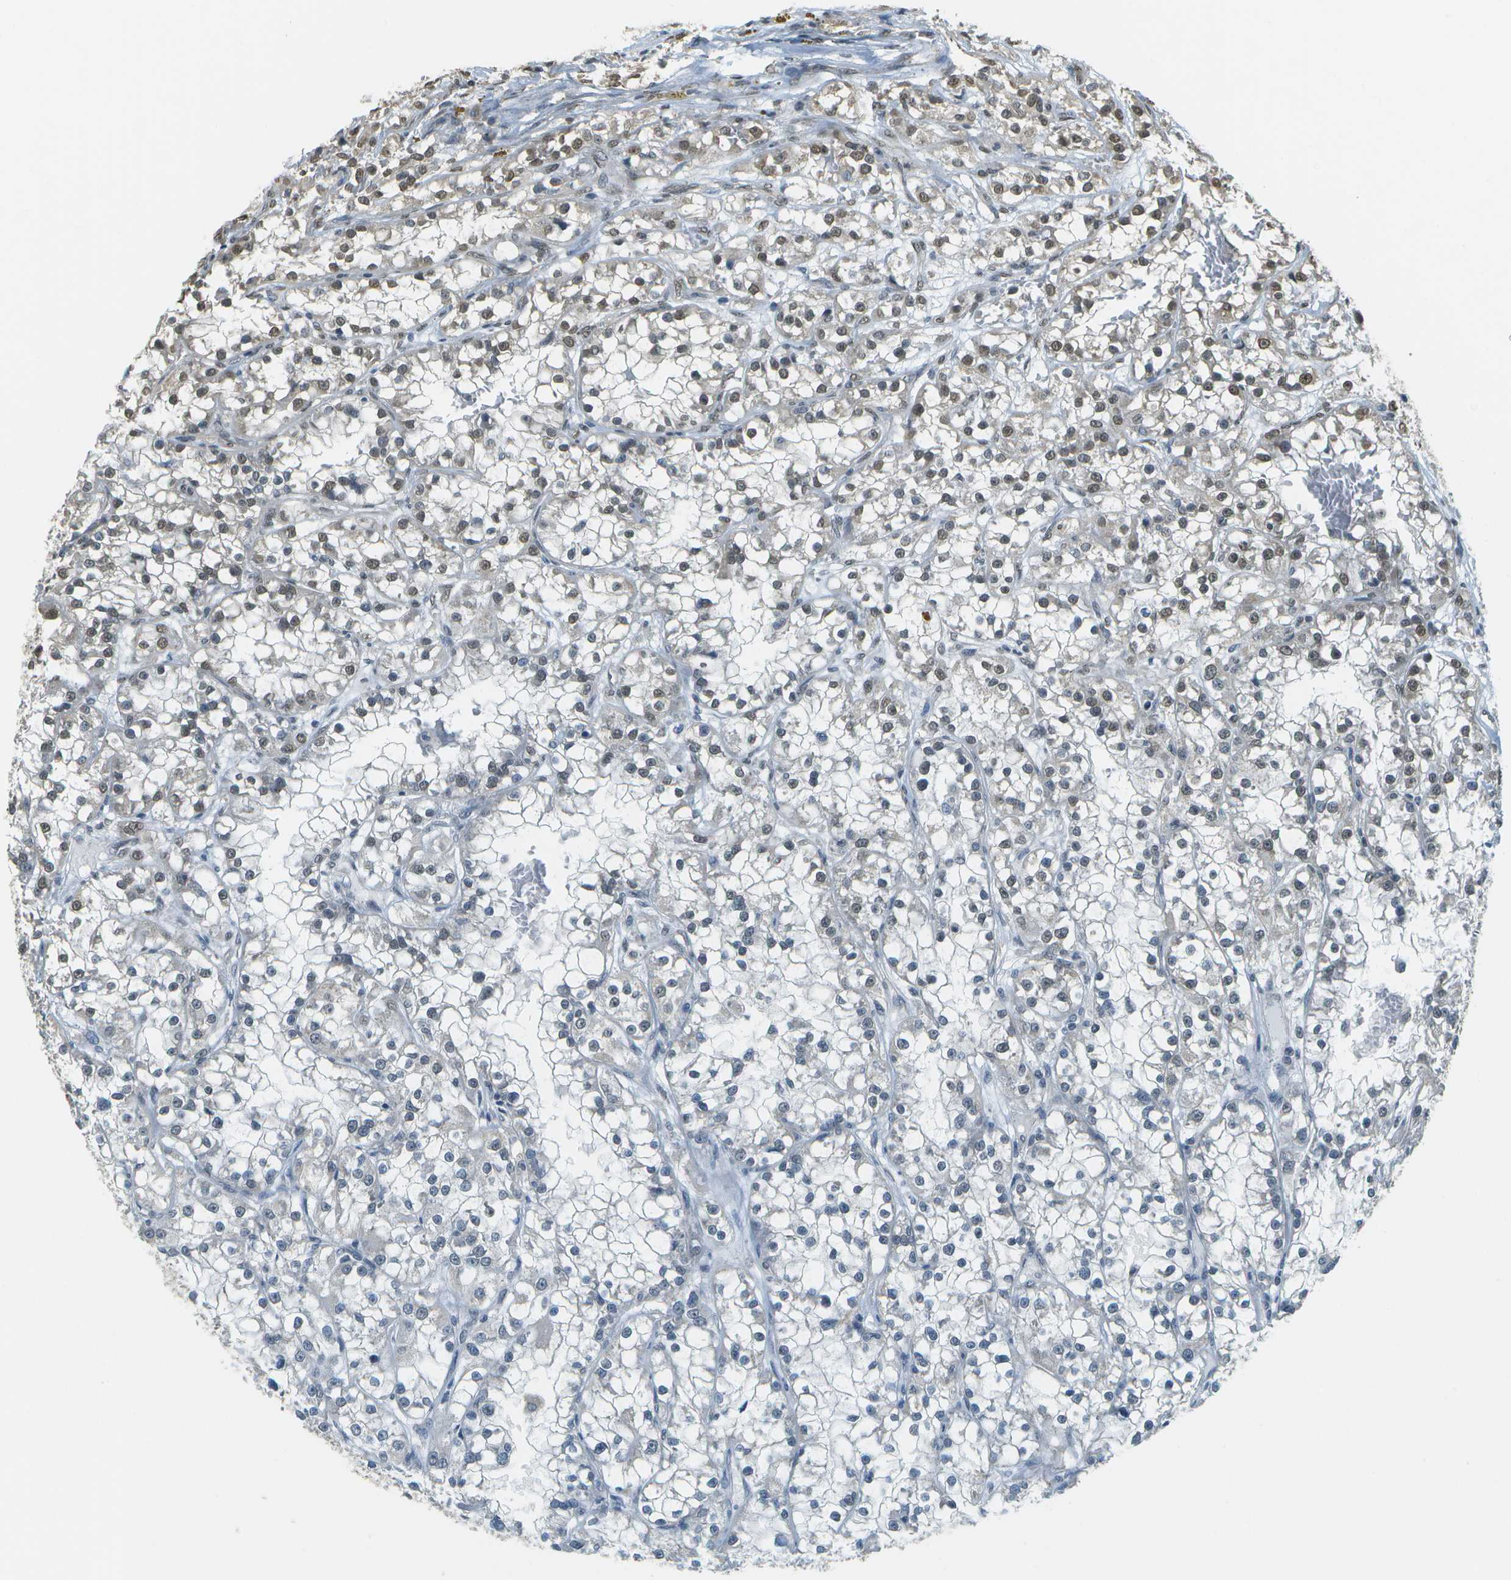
{"staining": {"intensity": "moderate", "quantity": "25%-75%", "location": "nuclear"}, "tissue": "renal cancer", "cell_type": "Tumor cells", "image_type": "cancer", "snomed": [{"axis": "morphology", "description": "Adenocarcinoma, NOS"}, {"axis": "topography", "description": "Kidney"}], "caption": "The histopathology image displays staining of renal cancer (adenocarcinoma), revealing moderate nuclear protein expression (brown color) within tumor cells. The staining is performed using DAB brown chromogen to label protein expression. The nuclei are counter-stained blue using hematoxylin.", "gene": "ABL2", "patient": {"sex": "female", "age": 52}}